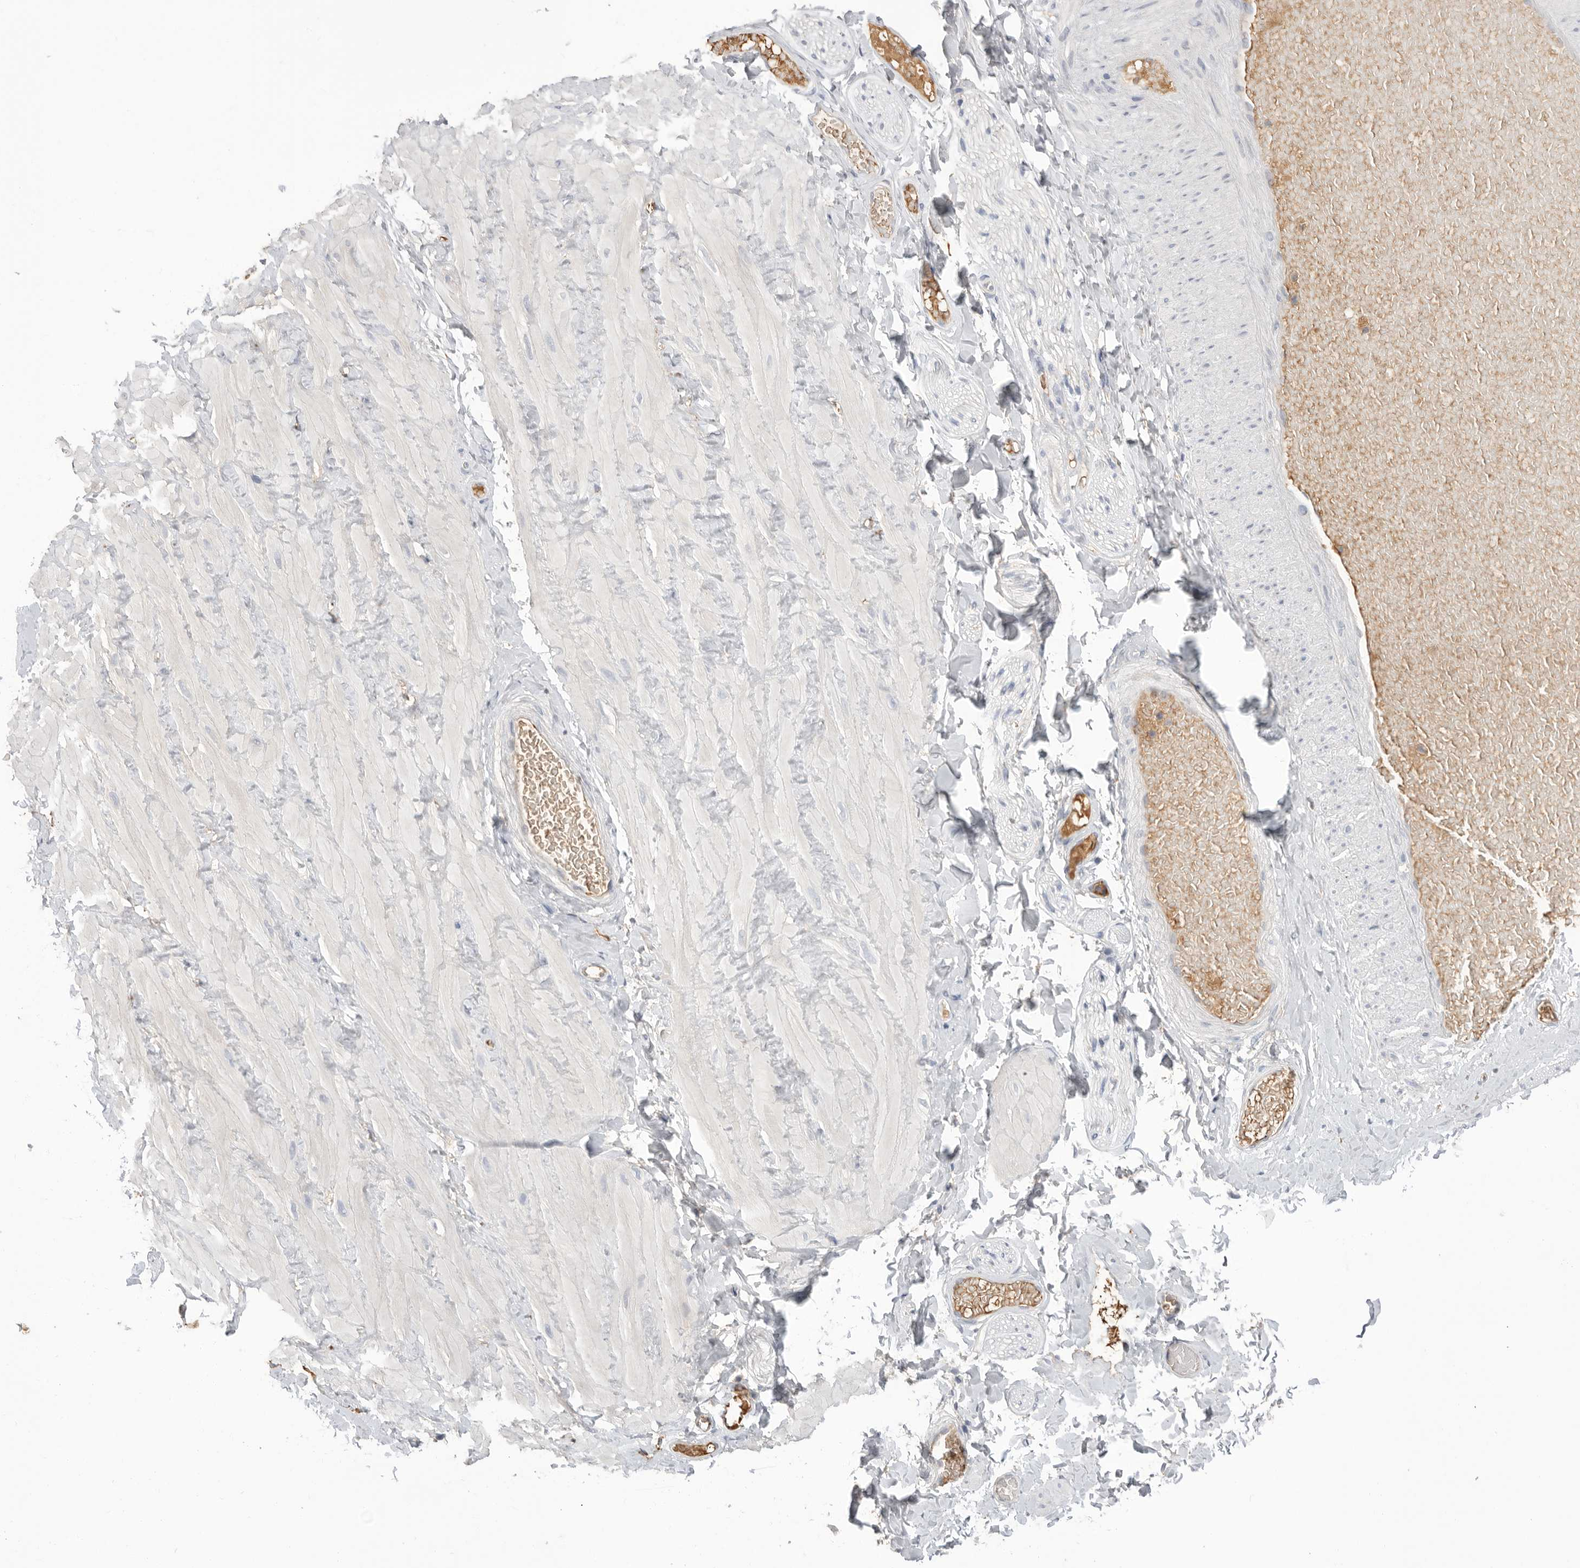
{"staining": {"intensity": "negative", "quantity": "none", "location": "none"}, "tissue": "adipose tissue", "cell_type": "Adipocytes", "image_type": "normal", "snomed": [{"axis": "morphology", "description": "Normal tissue, NOS"}, {"axis": "topography", "description": "Adipose tissue"}, {"axis": "topography", "description": "Vascular tissue"}, {"axis": "topography", "description": "Peripheral nerve tissue"}], "caption": "The IHC micrograph has no significant staining in adipocytes of adipose tissue.", "gene": "APOA2", "patient": {"sex": "male", "age": 25}}